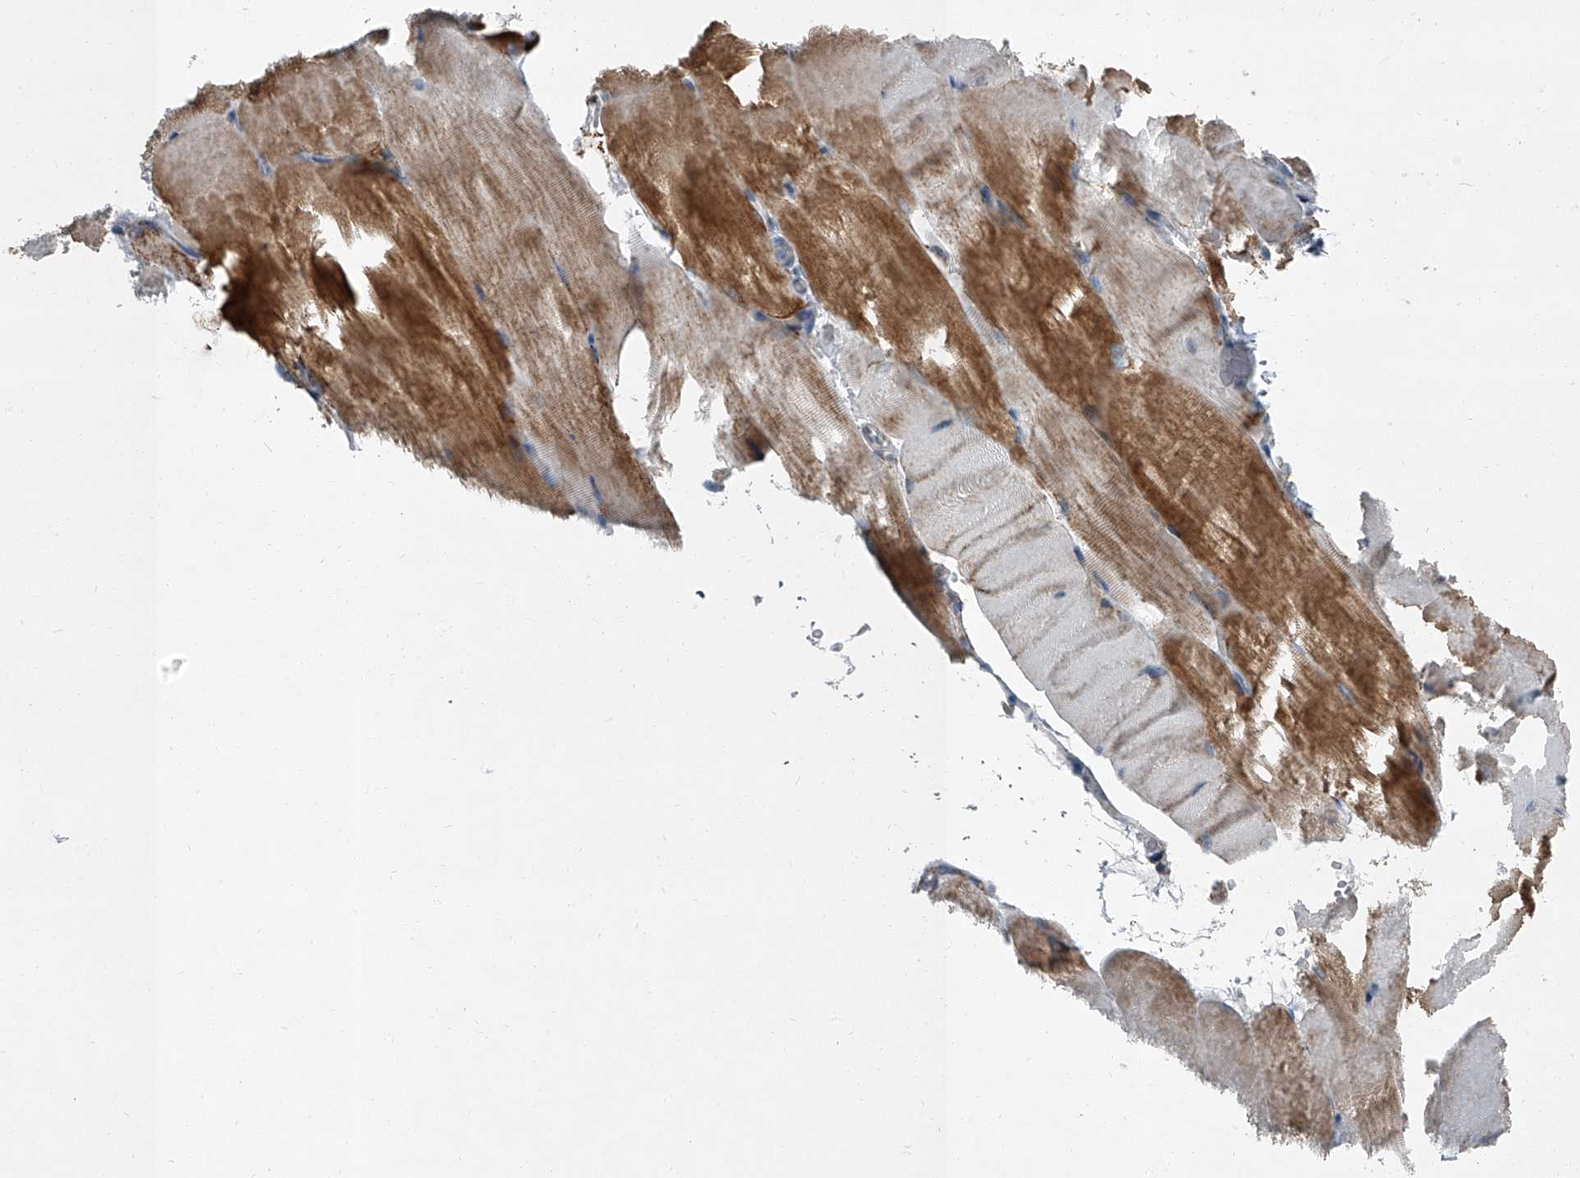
{"staining": {"intensity": "moderate", "quantity": "<25%", "location": "cytoplasmic/membranous"}, "tissue": "skeletal muscle", "cell_type": "Myocytes", "image_type": "normal", "snomed": [{"axis": "morphology", "description": "Normal tissue, NOS"}, {"axis": "topography", "description": "Skeletal muscle"}, {"axis": "topography", "description": "Parathyroid gland"}], "caption": "Normal skeletal muscle exhibits moderate cytoplasmic/membranous staining in approximately <25% of myocytes.", "gene": "CHRNA7", "patient": {"sex": "female", "age": 37}}